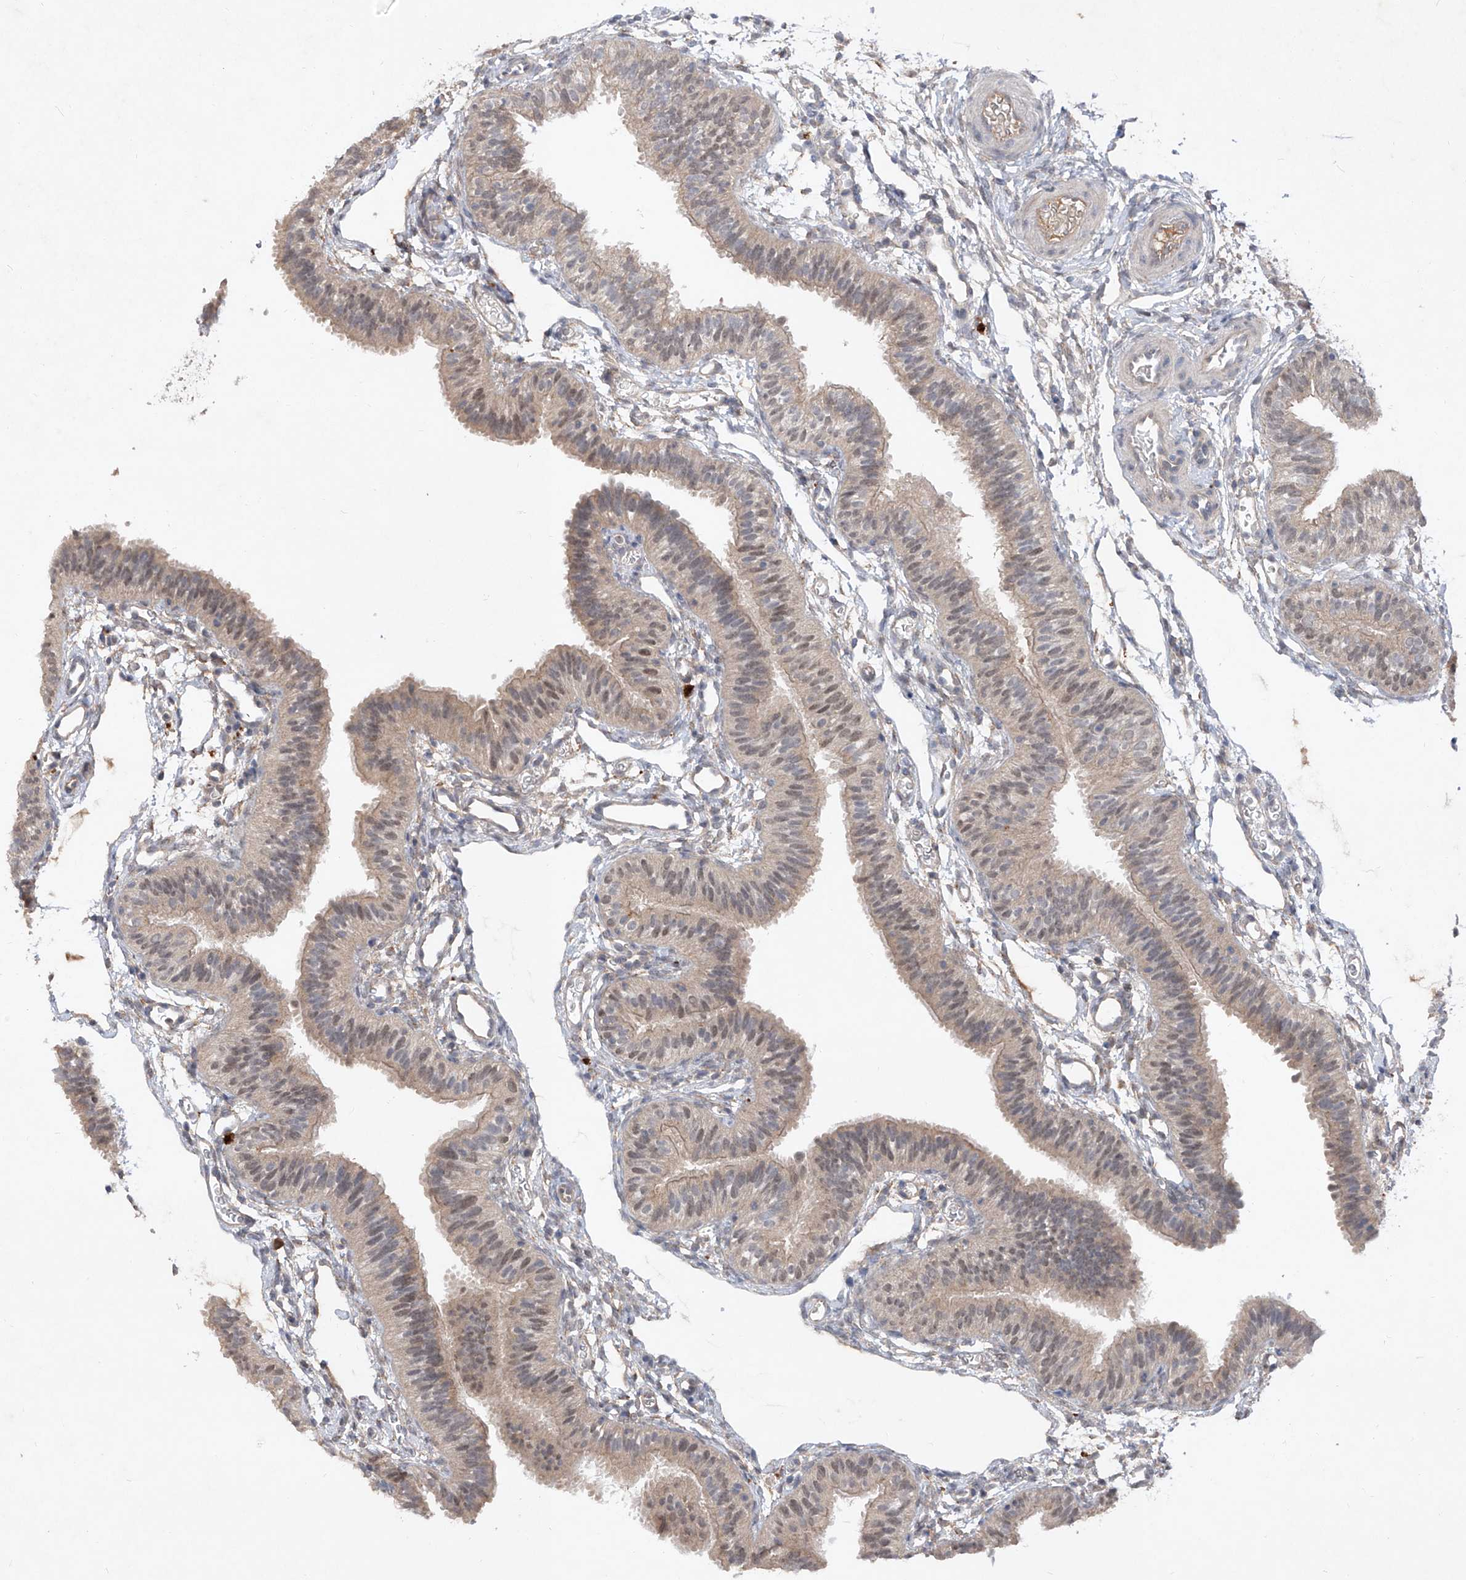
{"staining": {"intensity": "weak", "quantity": "25%-75%", "location": "cytoplasmic/membranous,nuclear"}, "tissue": "fallopian tube", "cell_type": "Glandular cells", "image_type": "normal", "snomed": [{"axis": "morphology", "description": "Normal tissue, NOS"}, {"axis": "topography", "description": "Fallopian tube"}], "caption": "The immunohistochemical stain shows weak cytoplasmic/membranous,nuclear staining in glandular cells of normal fallopian tube.", "gene": "FAM135A", "patient": {"sex": "female", "age": 35}}